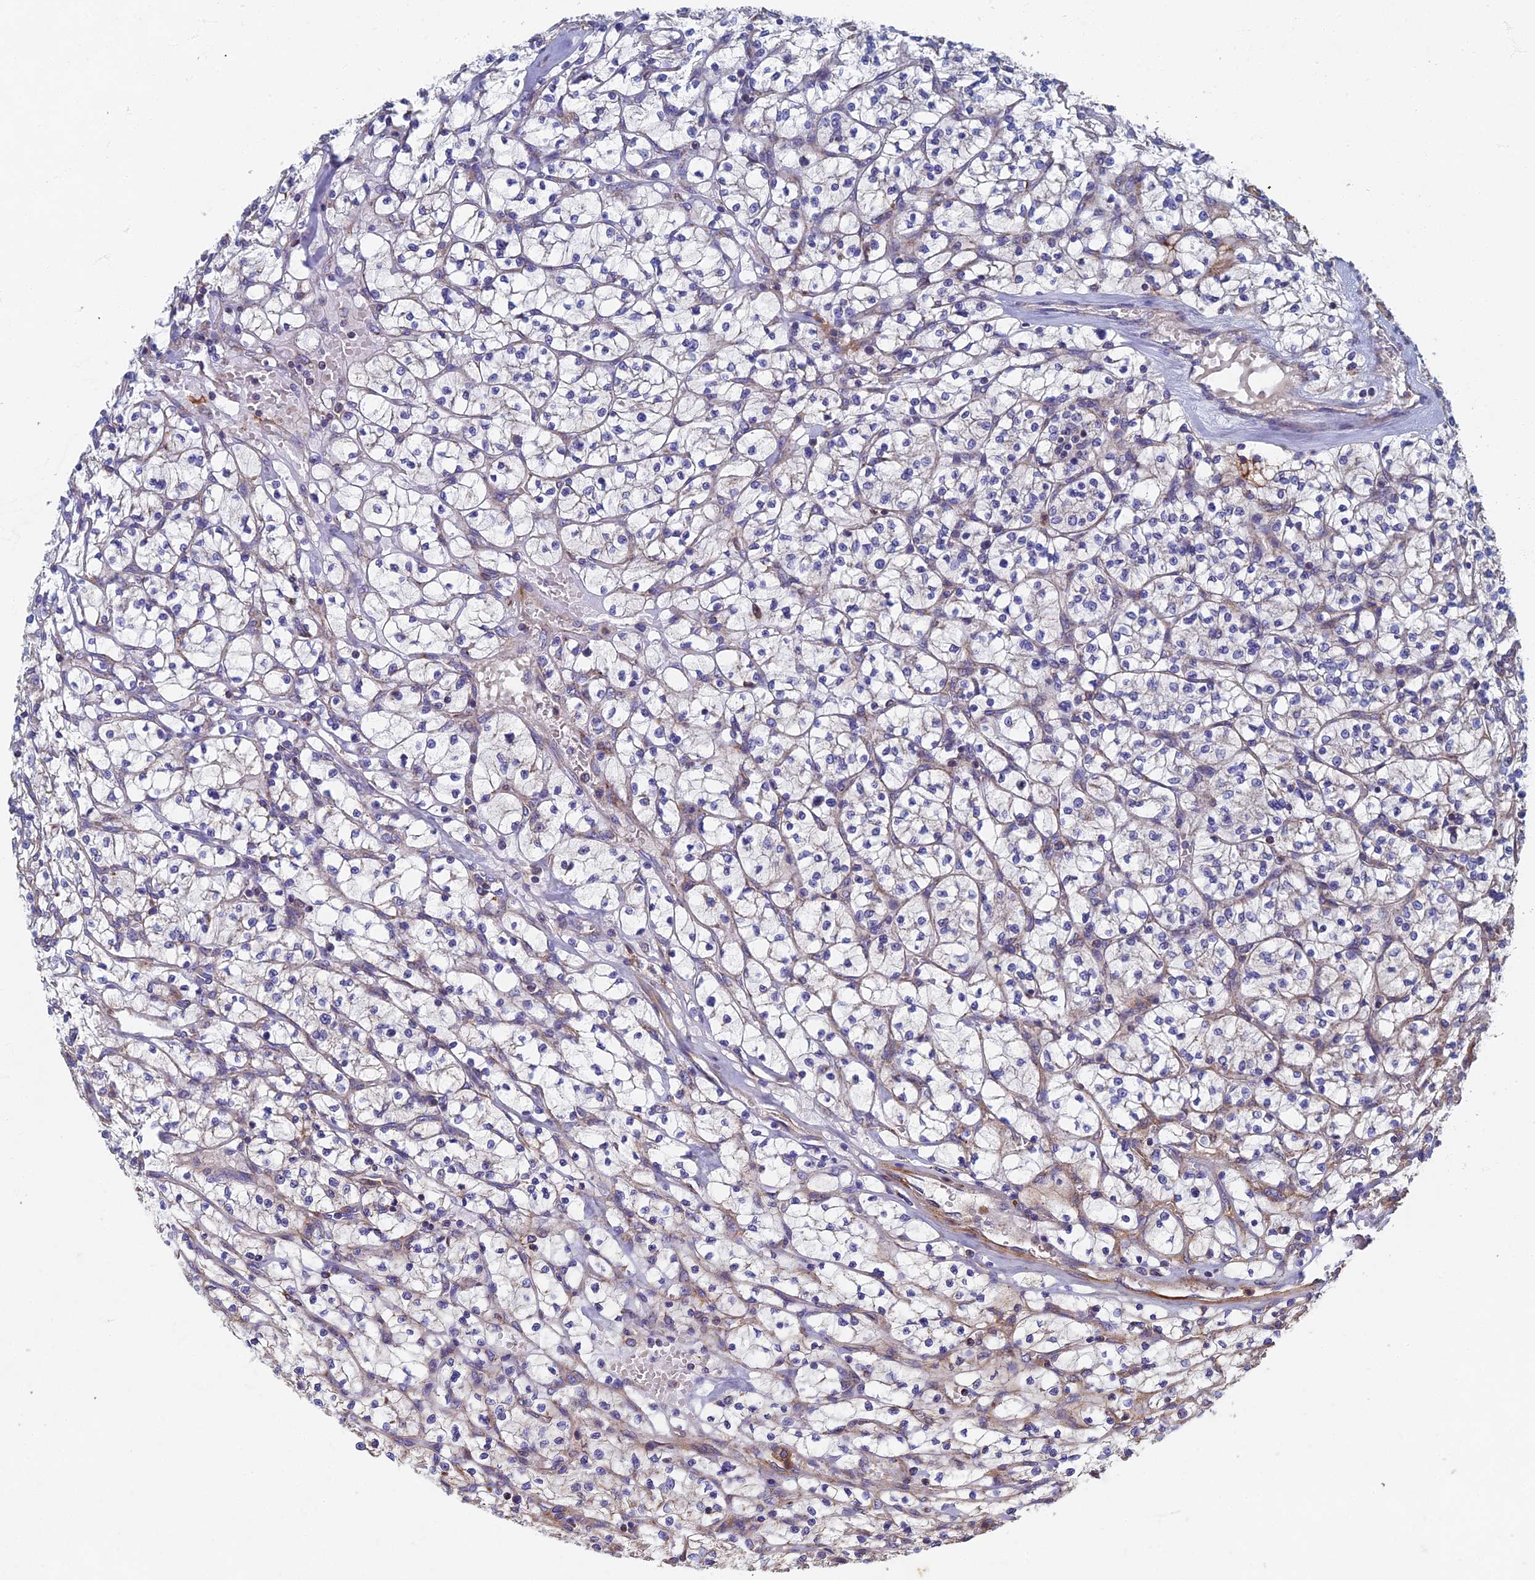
{"staining": {"intensity": "negative", "quantity": "none", "location": "none"}, "tissue": "renal cancer", "cell_type": "Tumor cells", "image_type": "cancer", "snomed": [{"axis": "morphology", "description": "Adenocarcinoma, NOS"}, {"axis": "topography", "description": "Kidney"}], "caption": "A high-resolution histopathology image shows immunohistochemistry (IHC) staining of renal cancer, which demonstrates no significant positivity in tumor cells.", "gene": "RNASEK", "patient": {"sex": "female", "age": 64}}